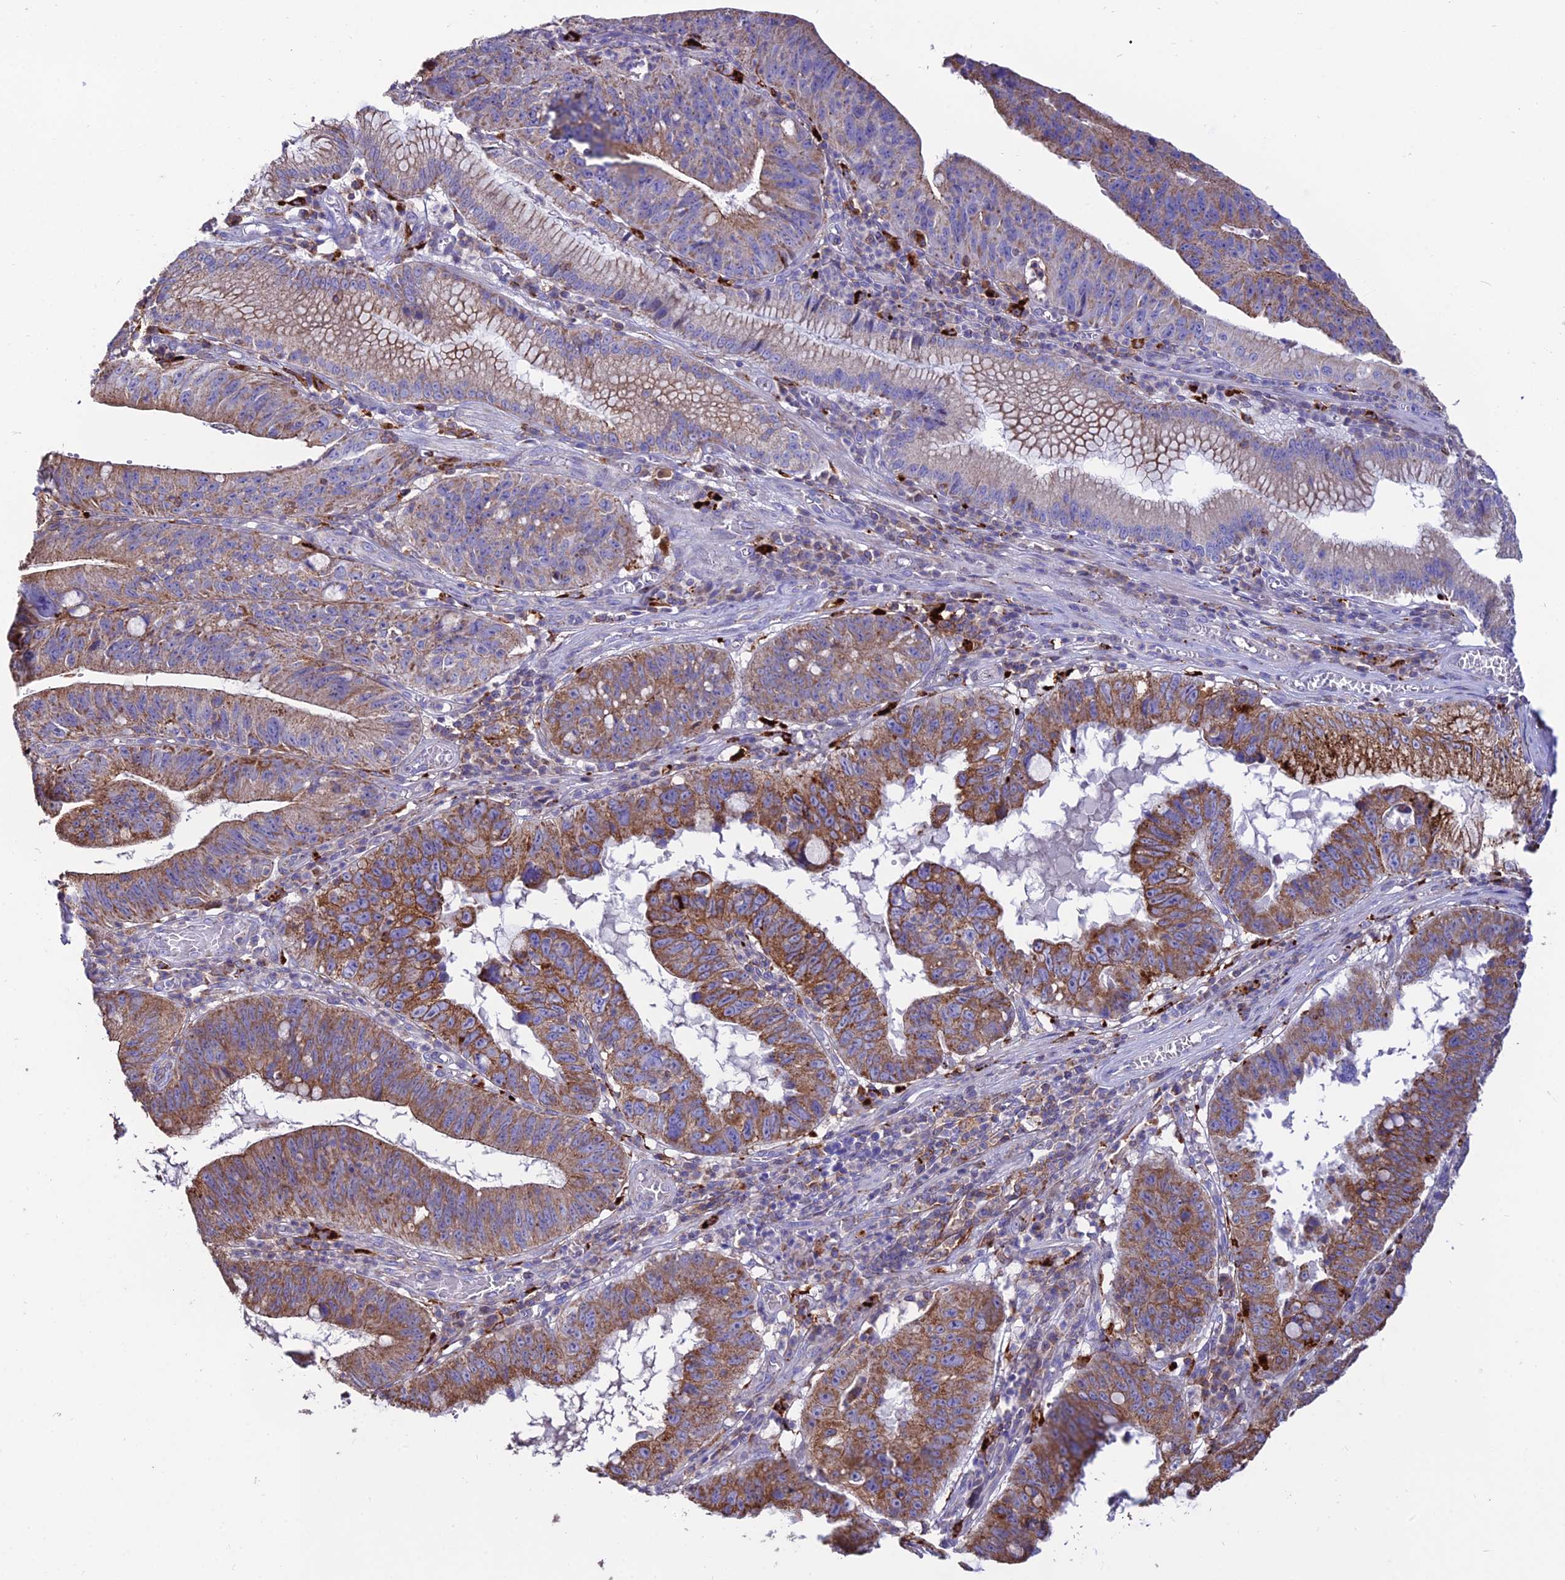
{"staining": {"intensity": "moderate", "quantity": ">75%", "location": "cytoplasmic/membranous"}, "tissue": "stomach cancer", "cell_type": "Tumor cells", "image_type": "cancer", "snomed": [{"axis": "morphology", "description": "Adenocarcinoma, NOS"}, {"axis": "topography", "description": "Stomach"}], "caption": "This image displays adenocarcinoma (stomach) stained with IHC to label a protein in brown. The cytoplasmic/membranous of tumor cells show moderate positivity for the protein. Nuclei are counter-stained blue.", "gene": "PNLIPRP3", "patient": {"sex": "male", "age": 59}}